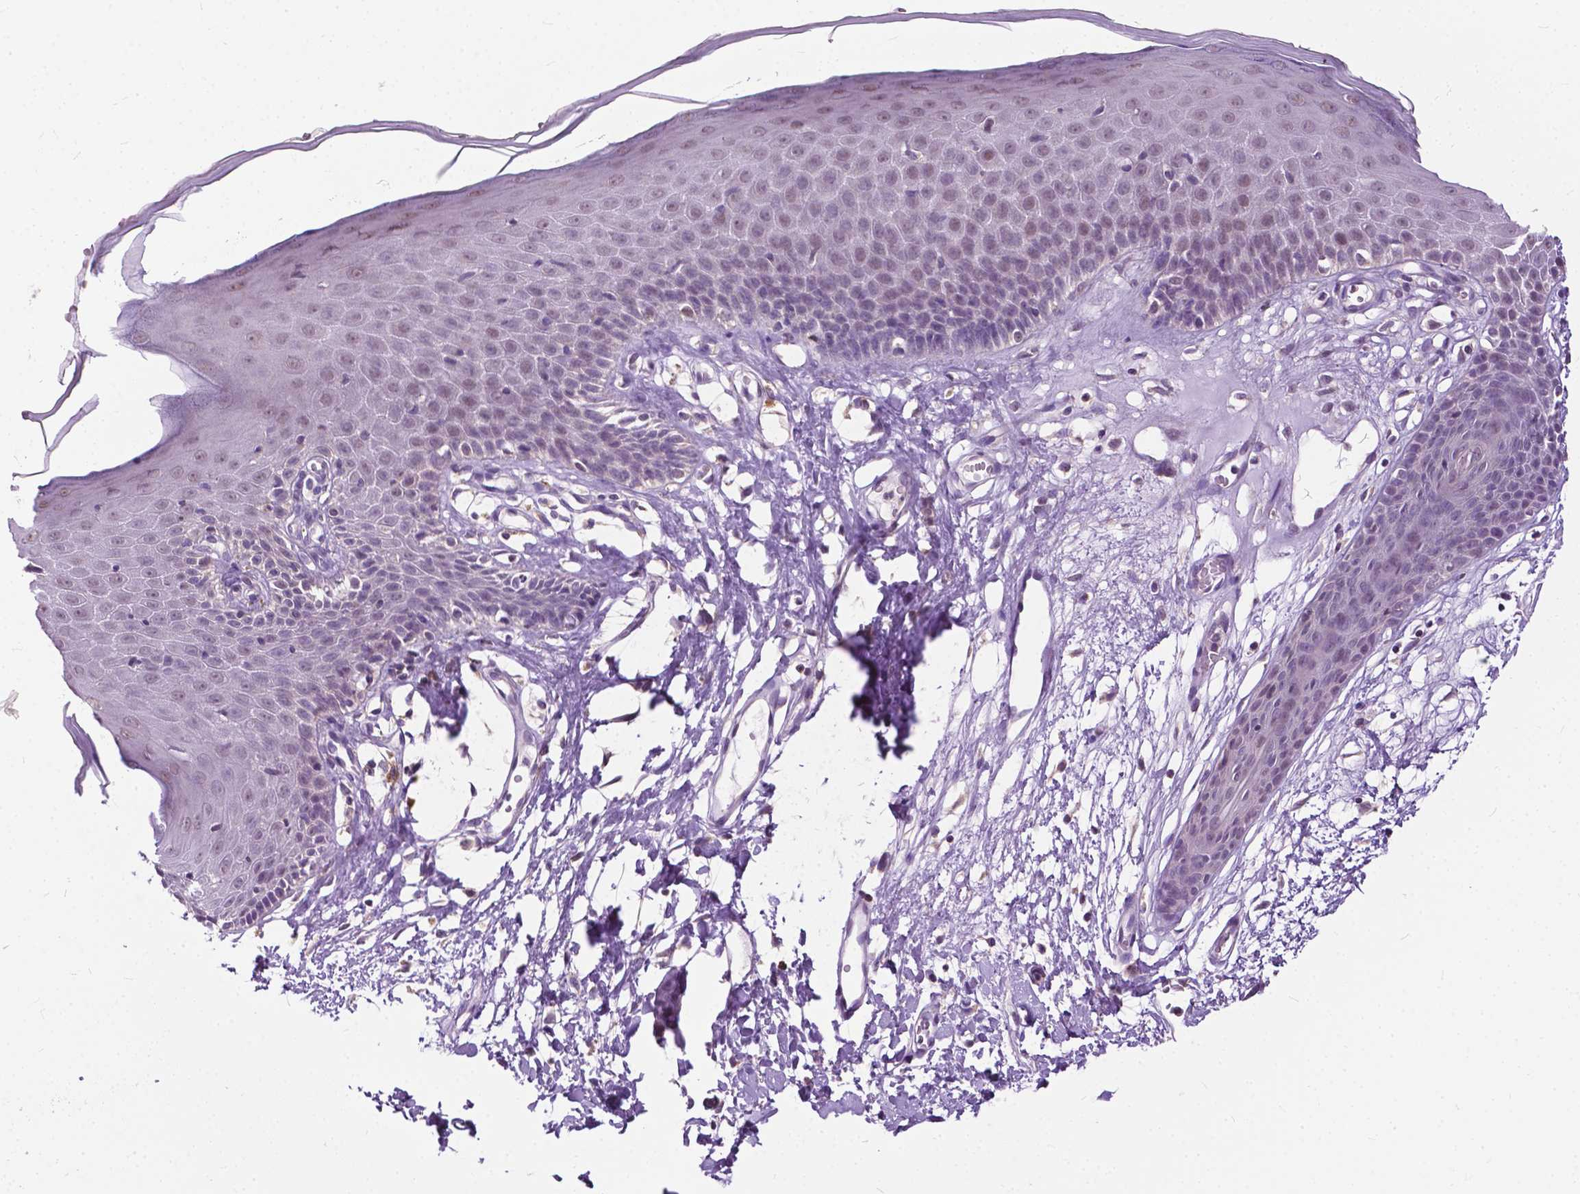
{"staining": {"intensity": "weak", "quantity": "<25%", "location": "cytoplasmic/membranous,nuclear"}, "tissue": "skin", "cell_type": "Epidermal cells", "image_type": "normal", "snomed": [{"axis": "morphology", "description": "Normal tissue, NOS"}, {"axis": "topography", "description": "Vulva"}], "caption": "Immunohistochemistry (IHC) histopathology image of benign skin: skin stained with DAB shows no significant protein positivity in epidermal cells.", "gene": "TTC9B", "patient": {"sex": "female", "age": 68}}